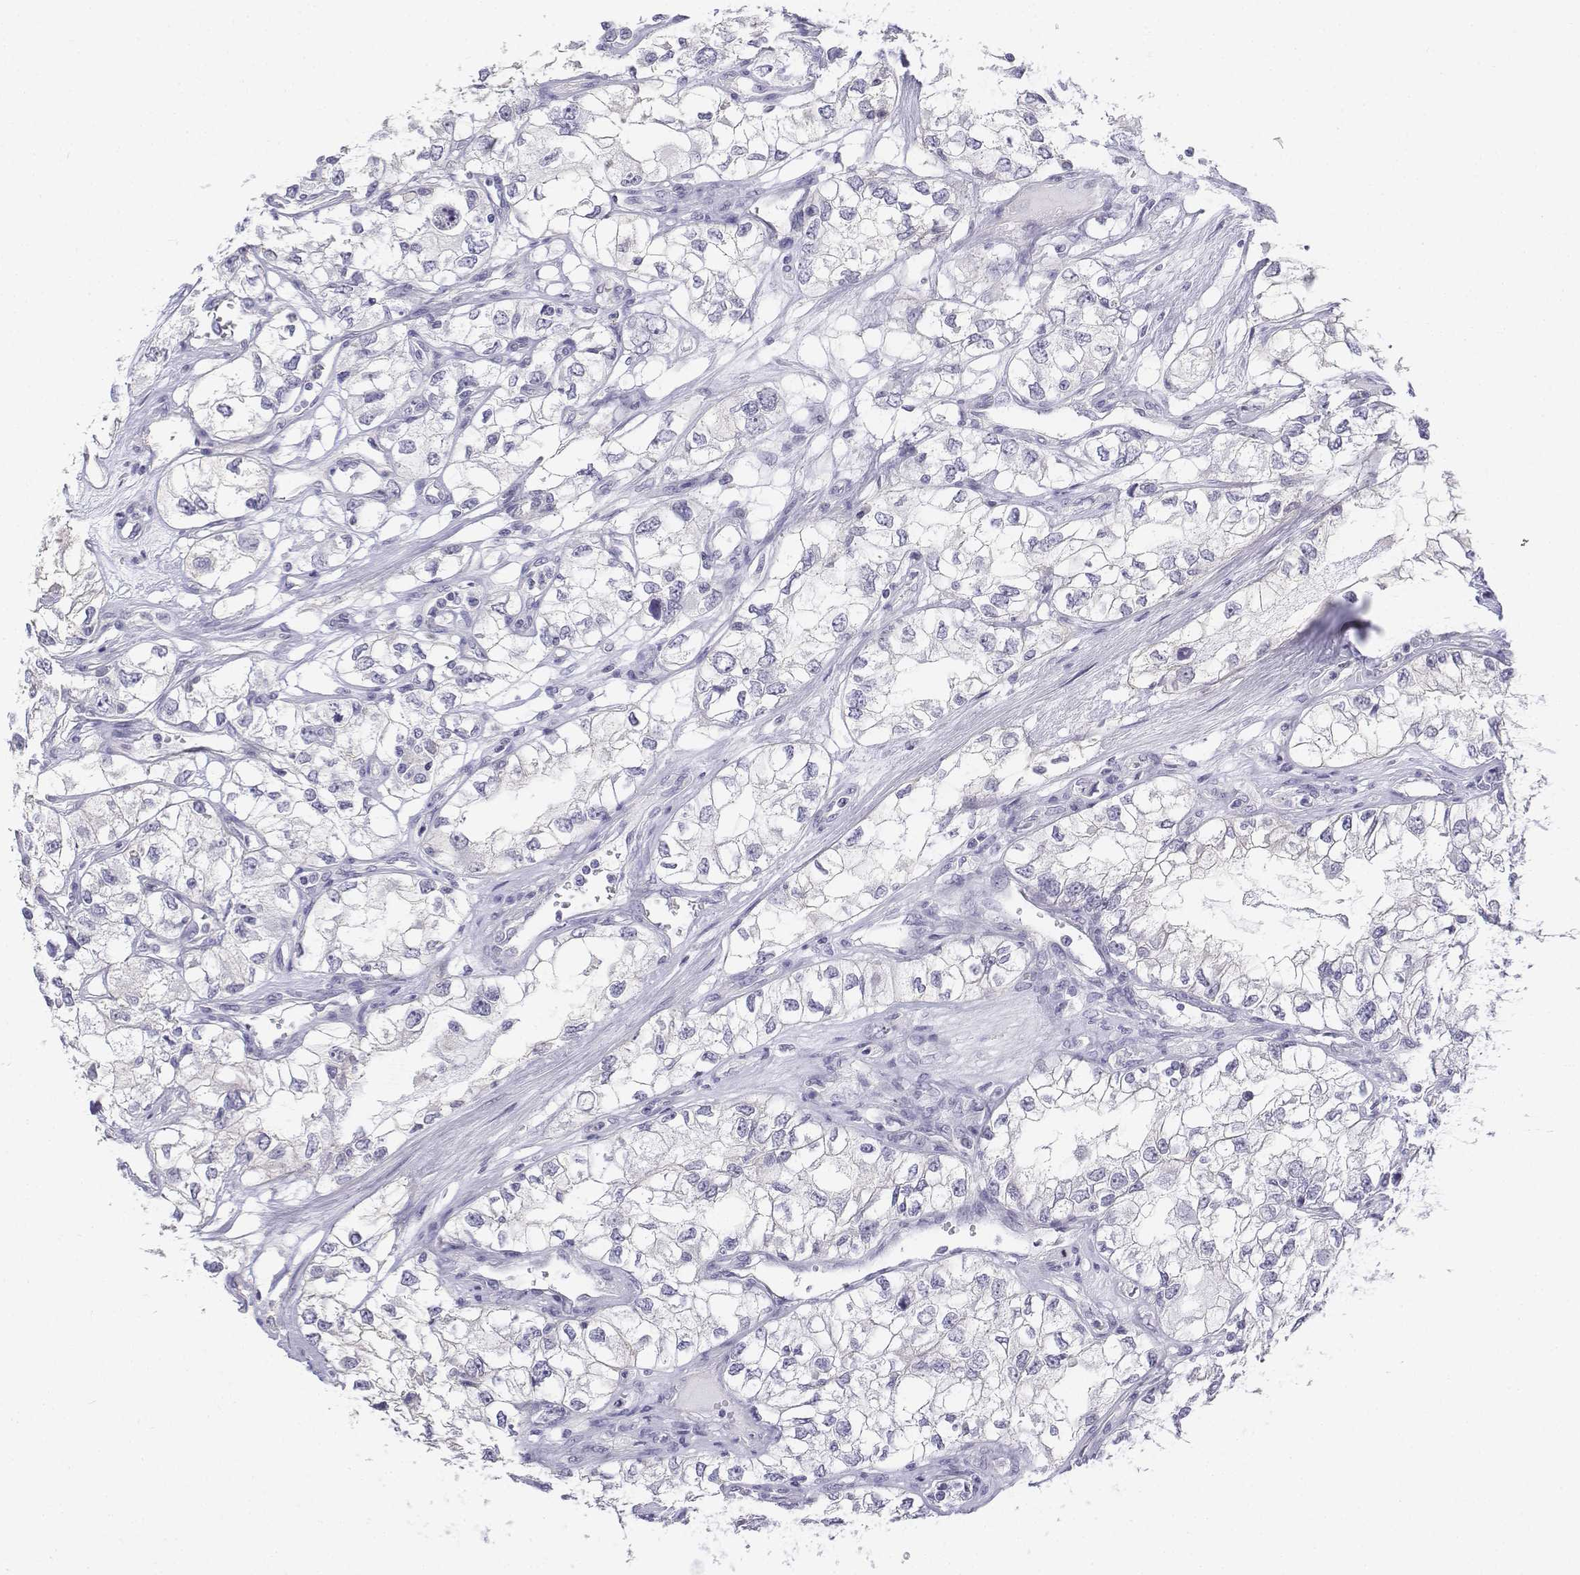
{"staining": {"intensity": "negative", "quantity": "none", "location": "none"}, "tissue": "renal cancer", "cell_type": "Tumor cells", "image_type": "cancer", "snomed": [{"axis": "morphology", "description": "Adenocarcinoma, NOS"}, {"axis": "topography", "description": "Kidney"}], "caption": "Tumor cells are negative for brown protein staining in renal cancer (adenocarcinoma). (DAB immunohistochemistry (IHC), high magnification).", "gene": "LGSN", "patient": {"sex": "female", "age": 59}}